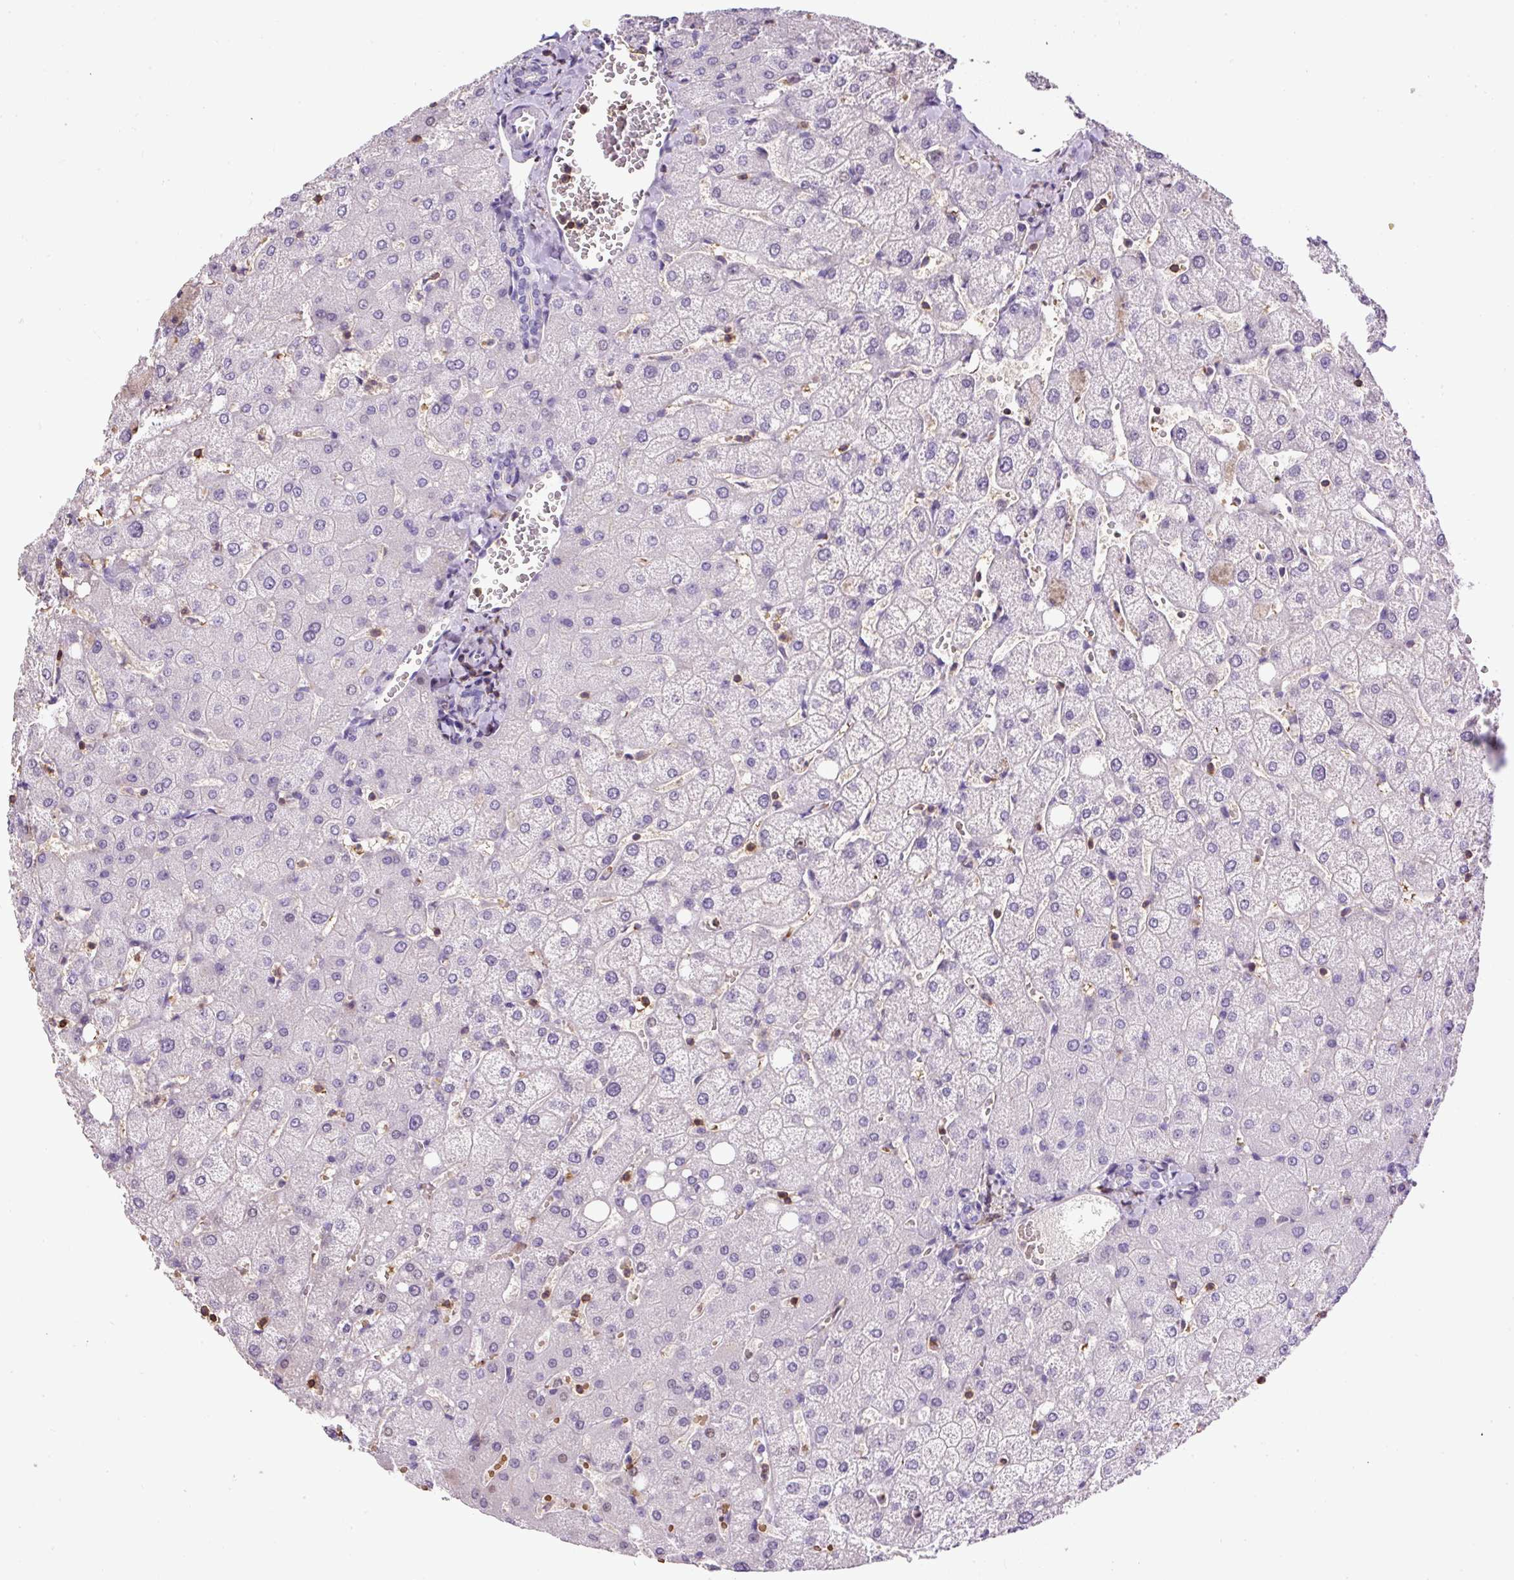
{"staining": {"intensity": "negative", "quantity": "none", "location": "none"}, "tissue": "liver", "cell_type": "Cholangiocytes", "image_type": "normal", "snomed": [{"axis": "morphology", "description": "Normal tissue, NOS"}, {"axis": "topography", "description": "Liver"}], "caption": "Histopathology image shows no significant protein positivity in cholangiocytes of normal liver. (DAB immunohistochemistry (IHC) with hematoxylin counter stain).", "gene": "FAM228B", "patient": {"sex": "female", "age": 54}}